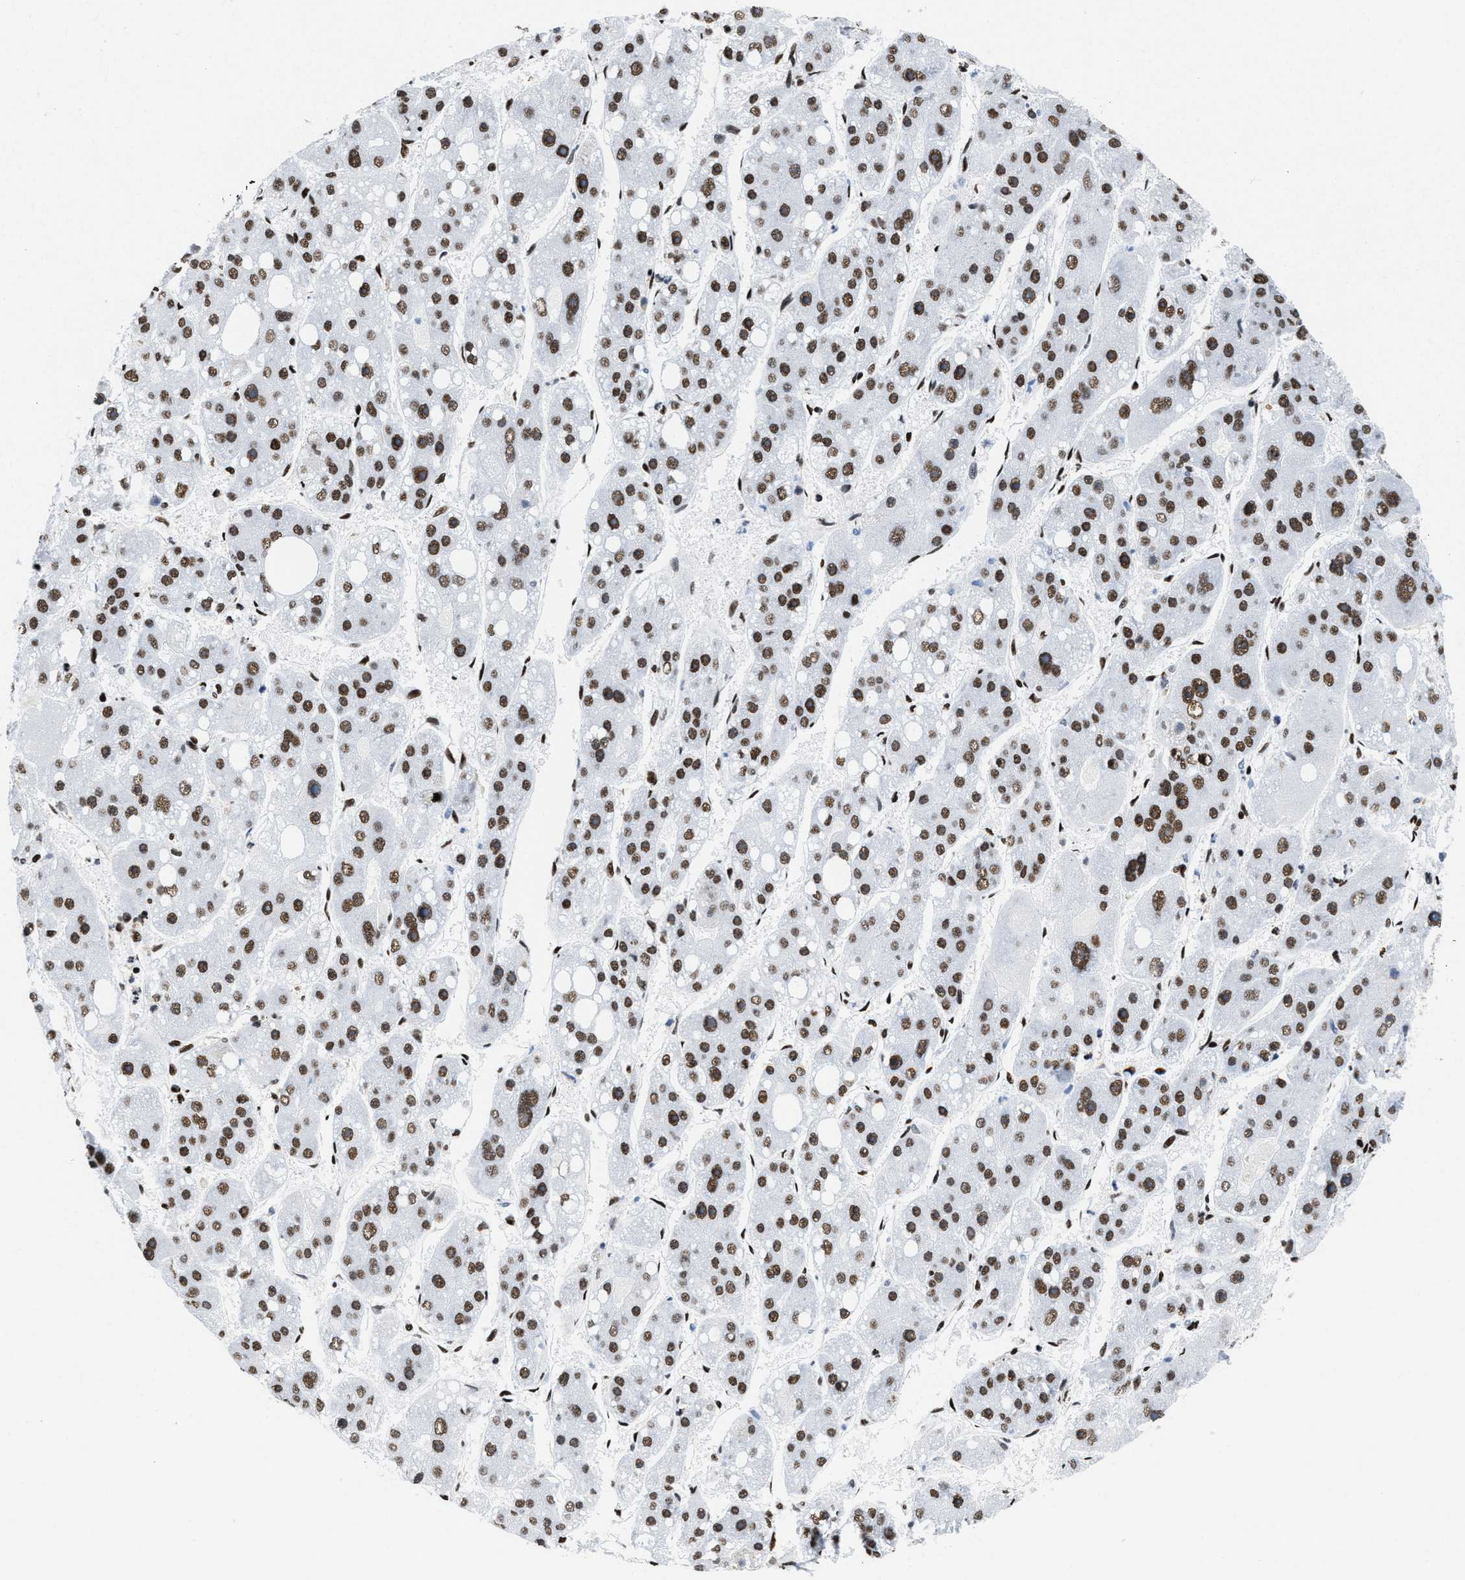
{"staining": {"intensity": "moderate", "quantity": ">75%", "location": "nuclear"}, "tissue": "liver cancer", "cell_type": "Tumor cells", "image_type": "cancer", "snomed": [{"axis": "morphology", "description": "Carcinoma, Hepatocellular, NOS"}, {"axis": "topography", "description": "Liver"}], "caption": "The image reveals a brown stain indicating the presence of a protein in the nuclear of tumor cells in liver cancer.", "gene": "SMARCC2", "patient": {"sex": "female", "age": 61}}